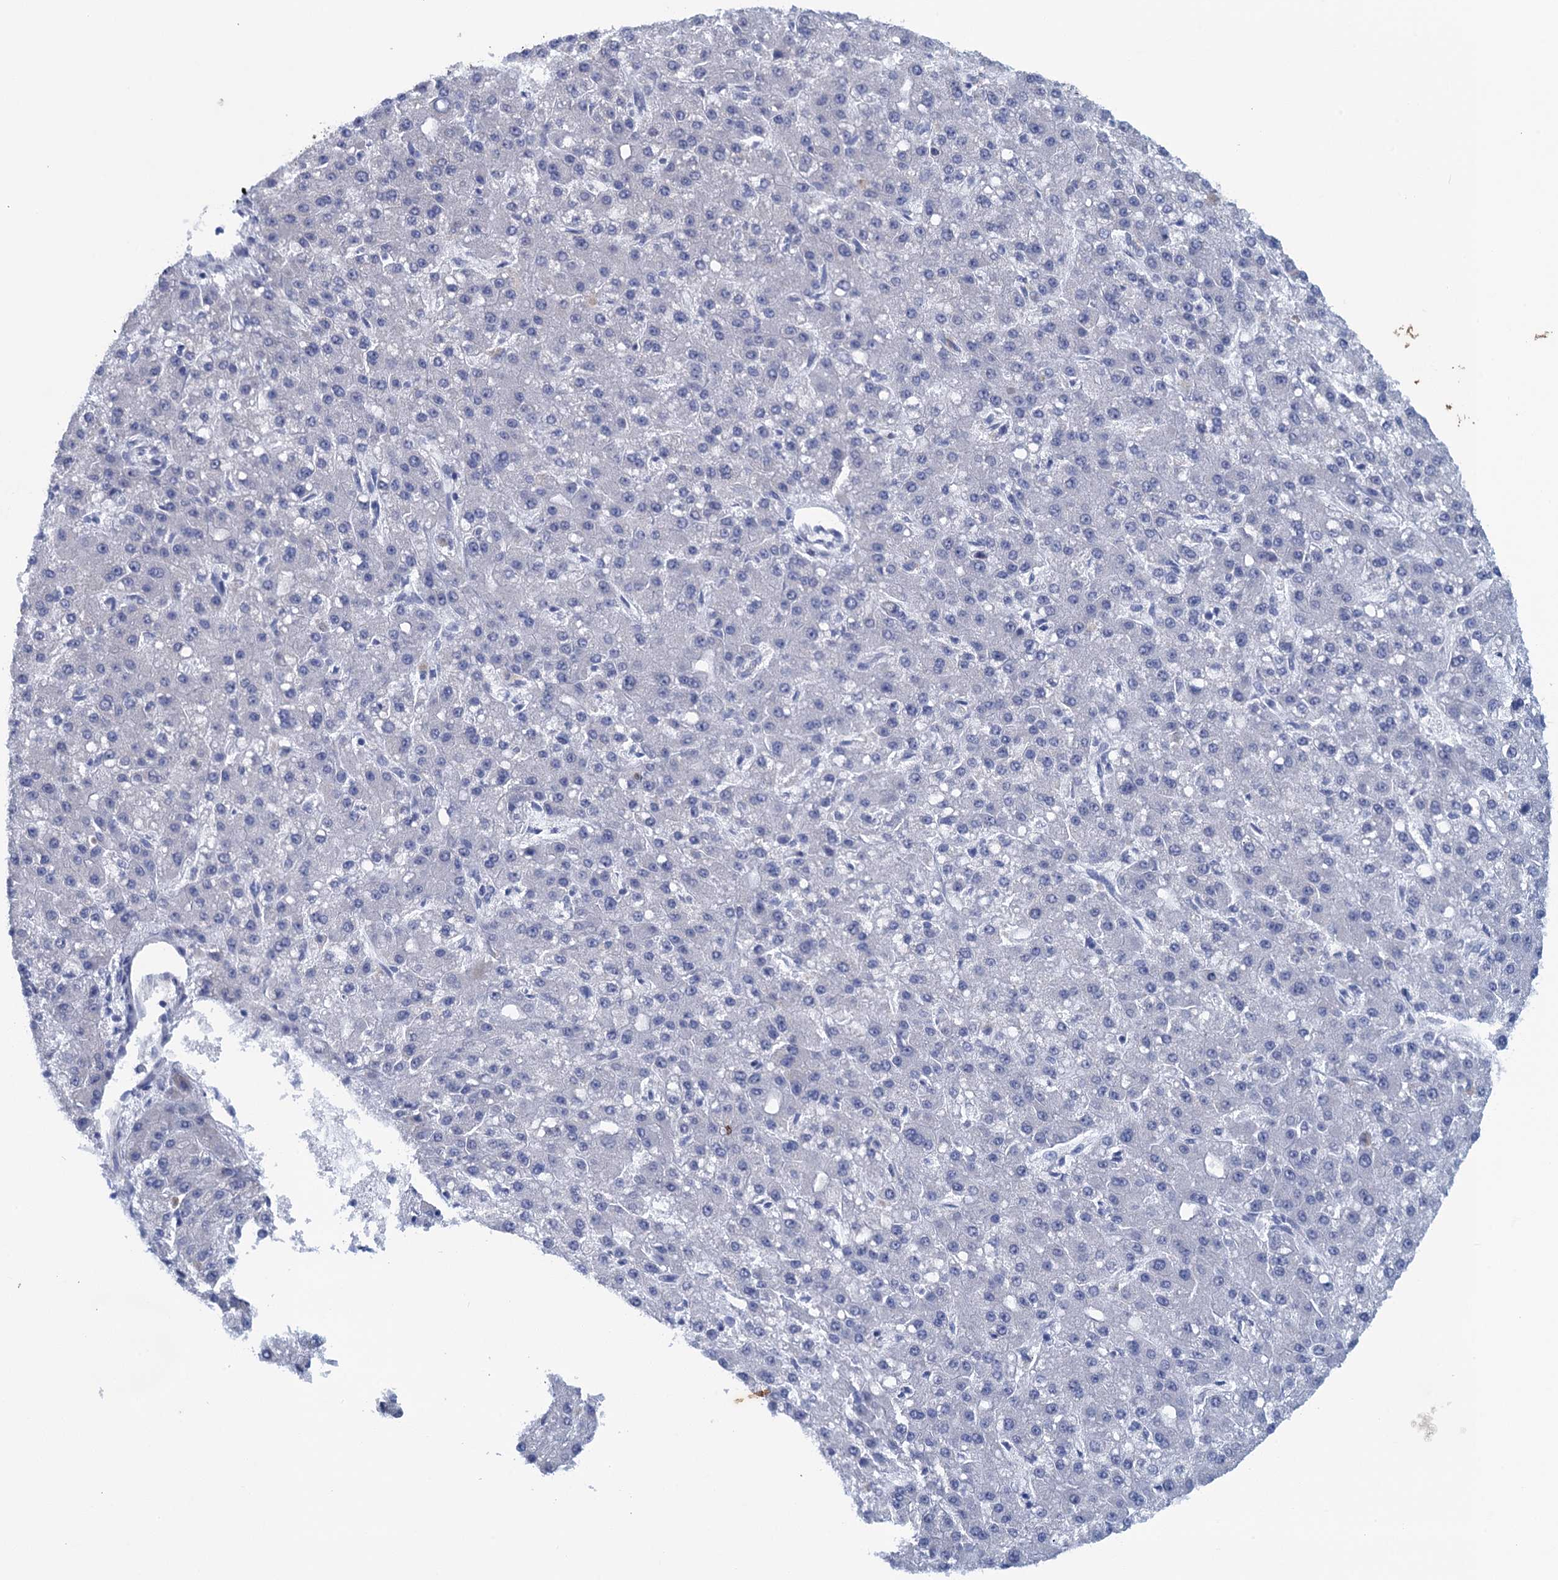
{"staining": {"intensity": "negative", "quantity": "none", "location": "none"}, "tissue": "liver cancer", "cell_type": "Tumor cells", "image_type": "cancer", "snomed": [{"axis": "morphology", "description": "Carcinoma, Hepatocellular, NOS"}, {"axis": "topography", "description": "Liver"}], "caption": "An immunohistochemistry (IHC) photomicrograph of liver cancer (hepatocellular carcinoma) is shown. There is no staining in tumor cells of liver cancer (hepatocellular carcinoma).", "gene": "SCEL", "patient": {"sex": "male", "age": 67}}